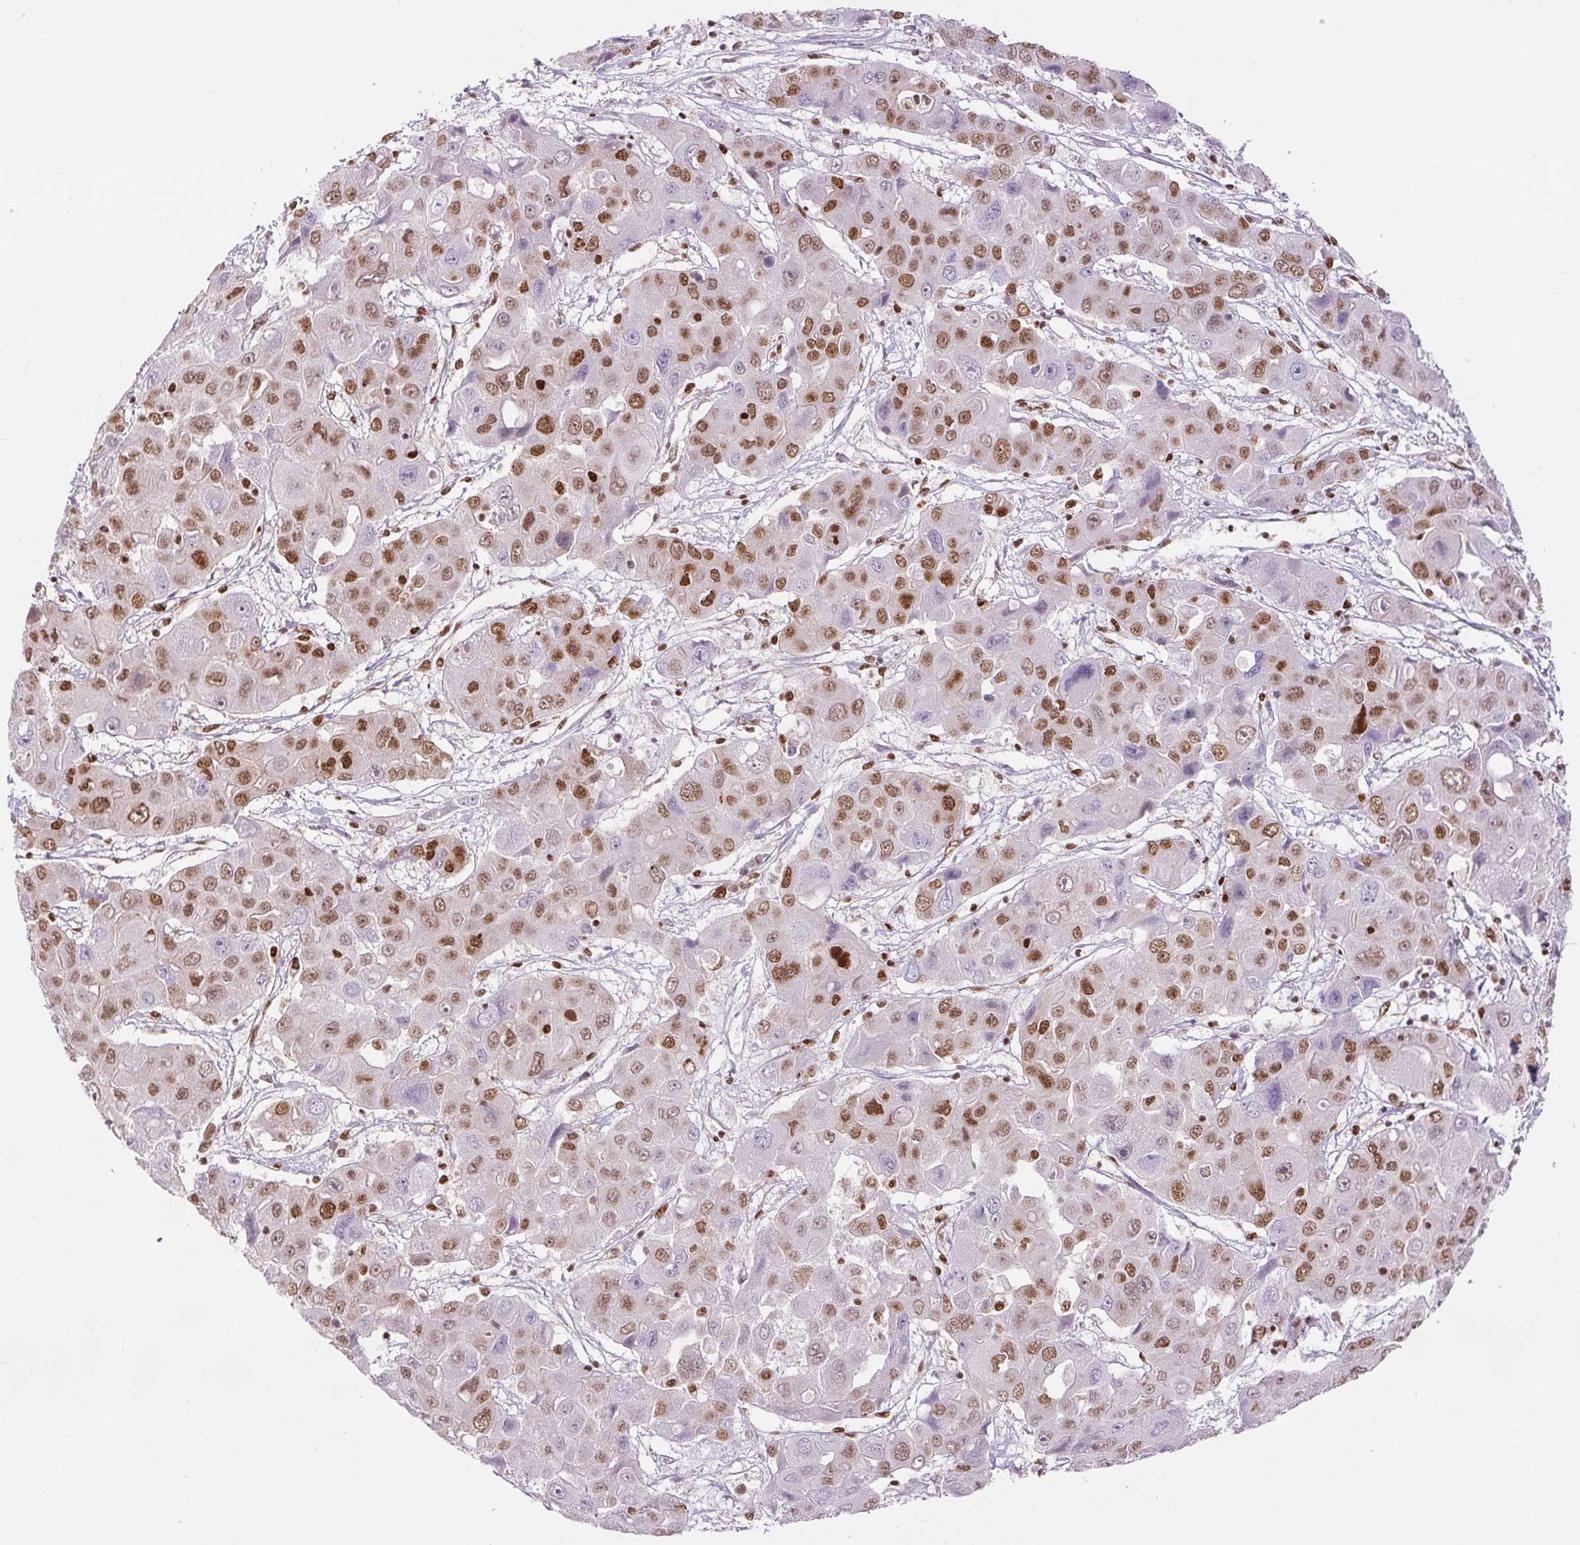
{"staining": {"intensity": "moderate", "quantity": "25%-75%", "location": "nuclear"}, "tissue": "liver cancer", "cell_type": "Tumor cells", "image_type": "cancer", "snomed": [{"axis": "morphology", "description": "Cholangiocarcinoma"}, {"axis": "topography", "description": "Liver"}], "caption": "The micrograph displays staining of liver cancer, revealing moderate nuclear protein expression (brown color) within tumor cells. The protein is shown in brown color, while the nuclei are stained blue.", "gene": "FUS", "patient": {"sex": "male", "age": 67}}